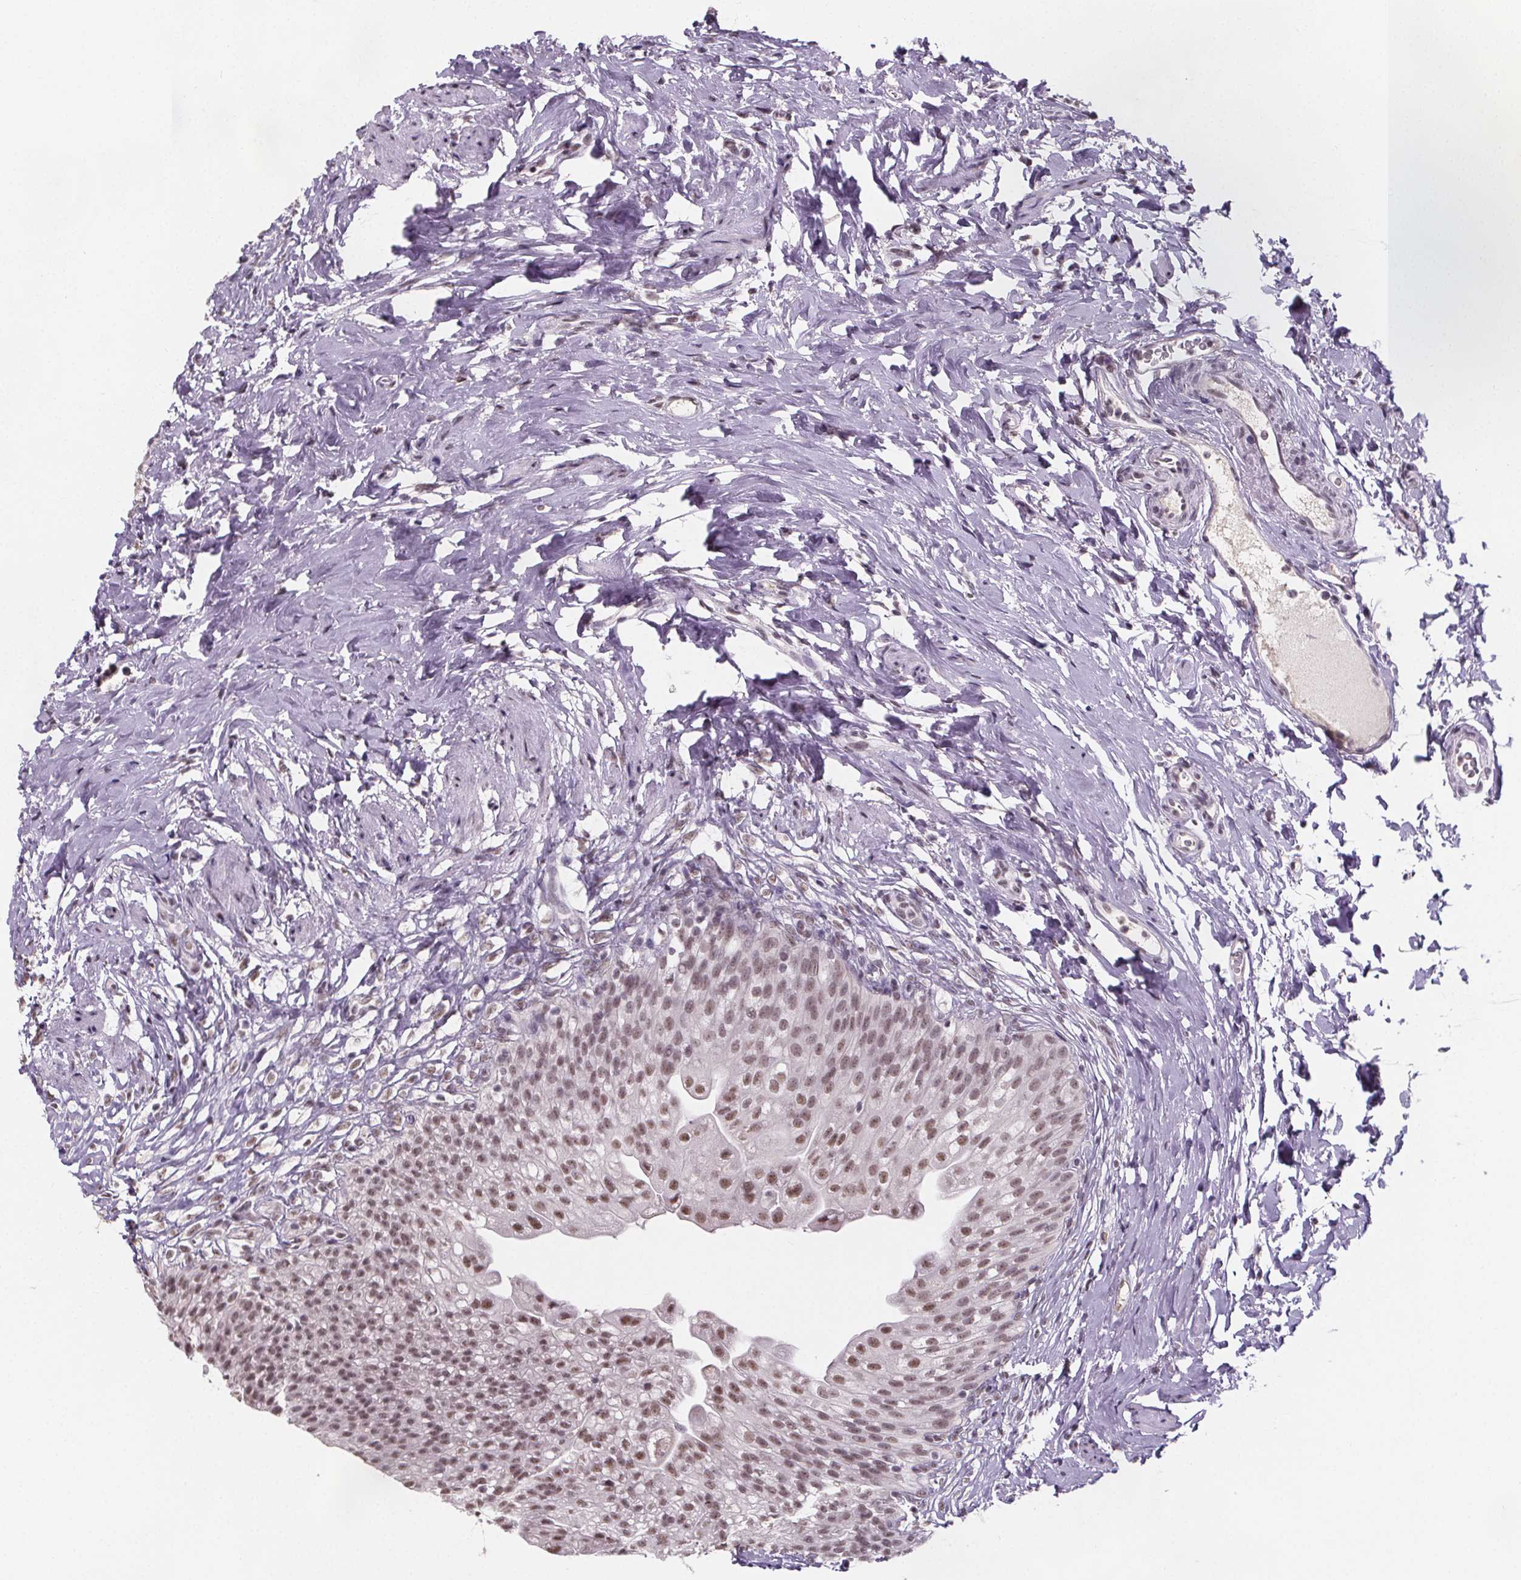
{"staining": {"intensity": "moderate", "quantity": ">75%", "location": "nuclear"}, "tissue": "urinary bladder", "cell_type": "Urothelial cells", "image_type": "normal", "snomed": [{"axis": "morphology", "description": "Normal tissue, NOS"}, {"axis": "topography", "description": "Urinary bladder"}, {"axis": "topography", "description": "Prostate"}], "caption": "DAB (3,3'-diaminobenzidine) immunohistochemical staining of benign urinary bladder exhibits moderate nuclear protein positivity in approximately >75% of urothelial cells.", "gene": "ZNF572", "patient": {"sex": "male", "age": 76}}